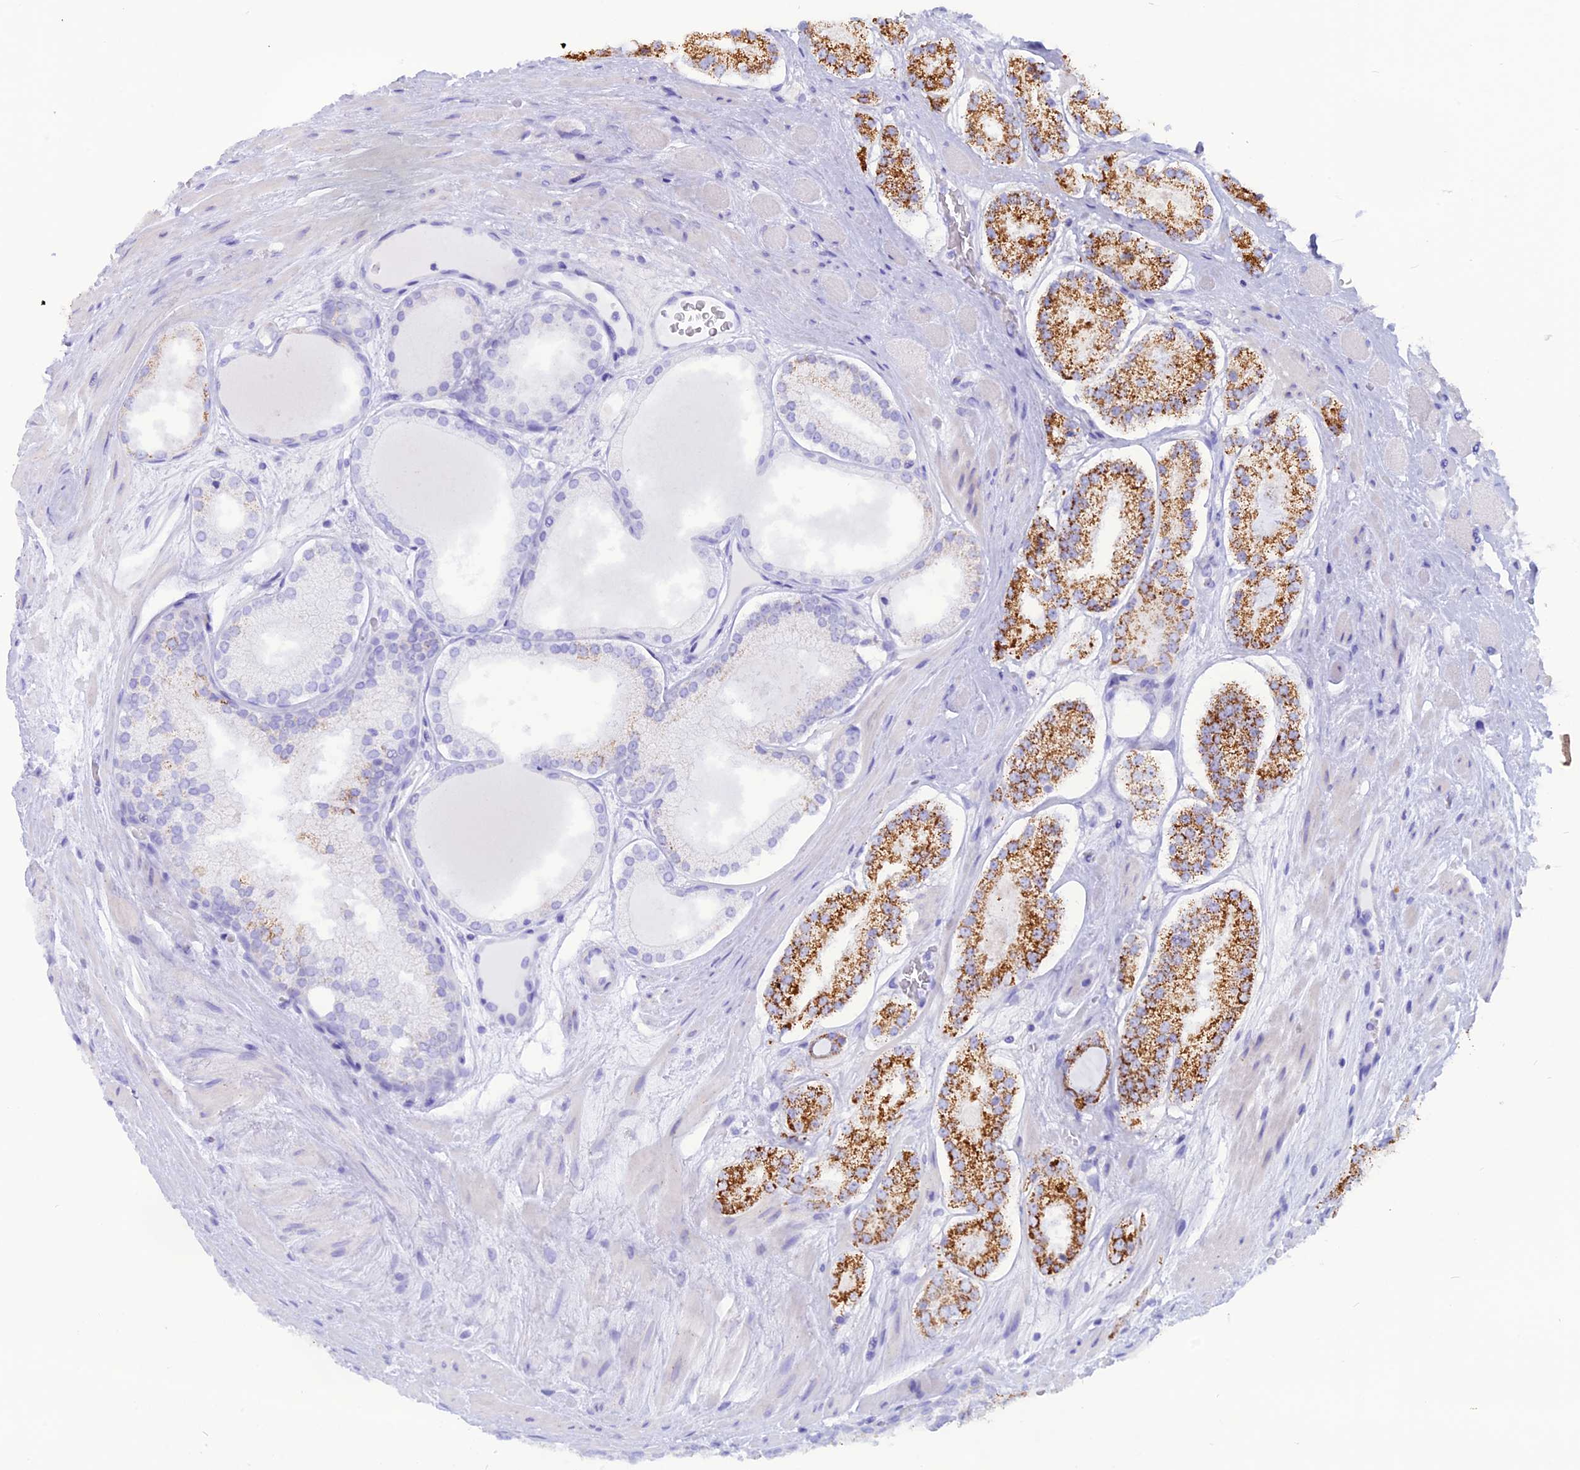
{"staining": {"intensity": "strong", "quantity": ">75%", "location": "cytoplasmic/membranous"}, "tissue": "prostate cancer", "cell_type": "Tumor cells", "image_type": "cancer", "snomed": [{"axis": "morphology", "description": "Adenocarcinoma, High grade"}, {"axis": "topography", "description": "Prostate"}], "caption": "An immunohistochemistry (IHC) image of neoplastic tissue is shown. Protein staining in brown labels strong cytoplasmic/membranous positivity in prostate cancer (high-grade adenocarcinoma) within tumor cells. The protein is stained brown, and the nuclei are stained in blue (DAB IHC with brightfield microscopy, high magnification).", "gene": "GLYATL1", "patient": {"sex": "male", "age": 67}}